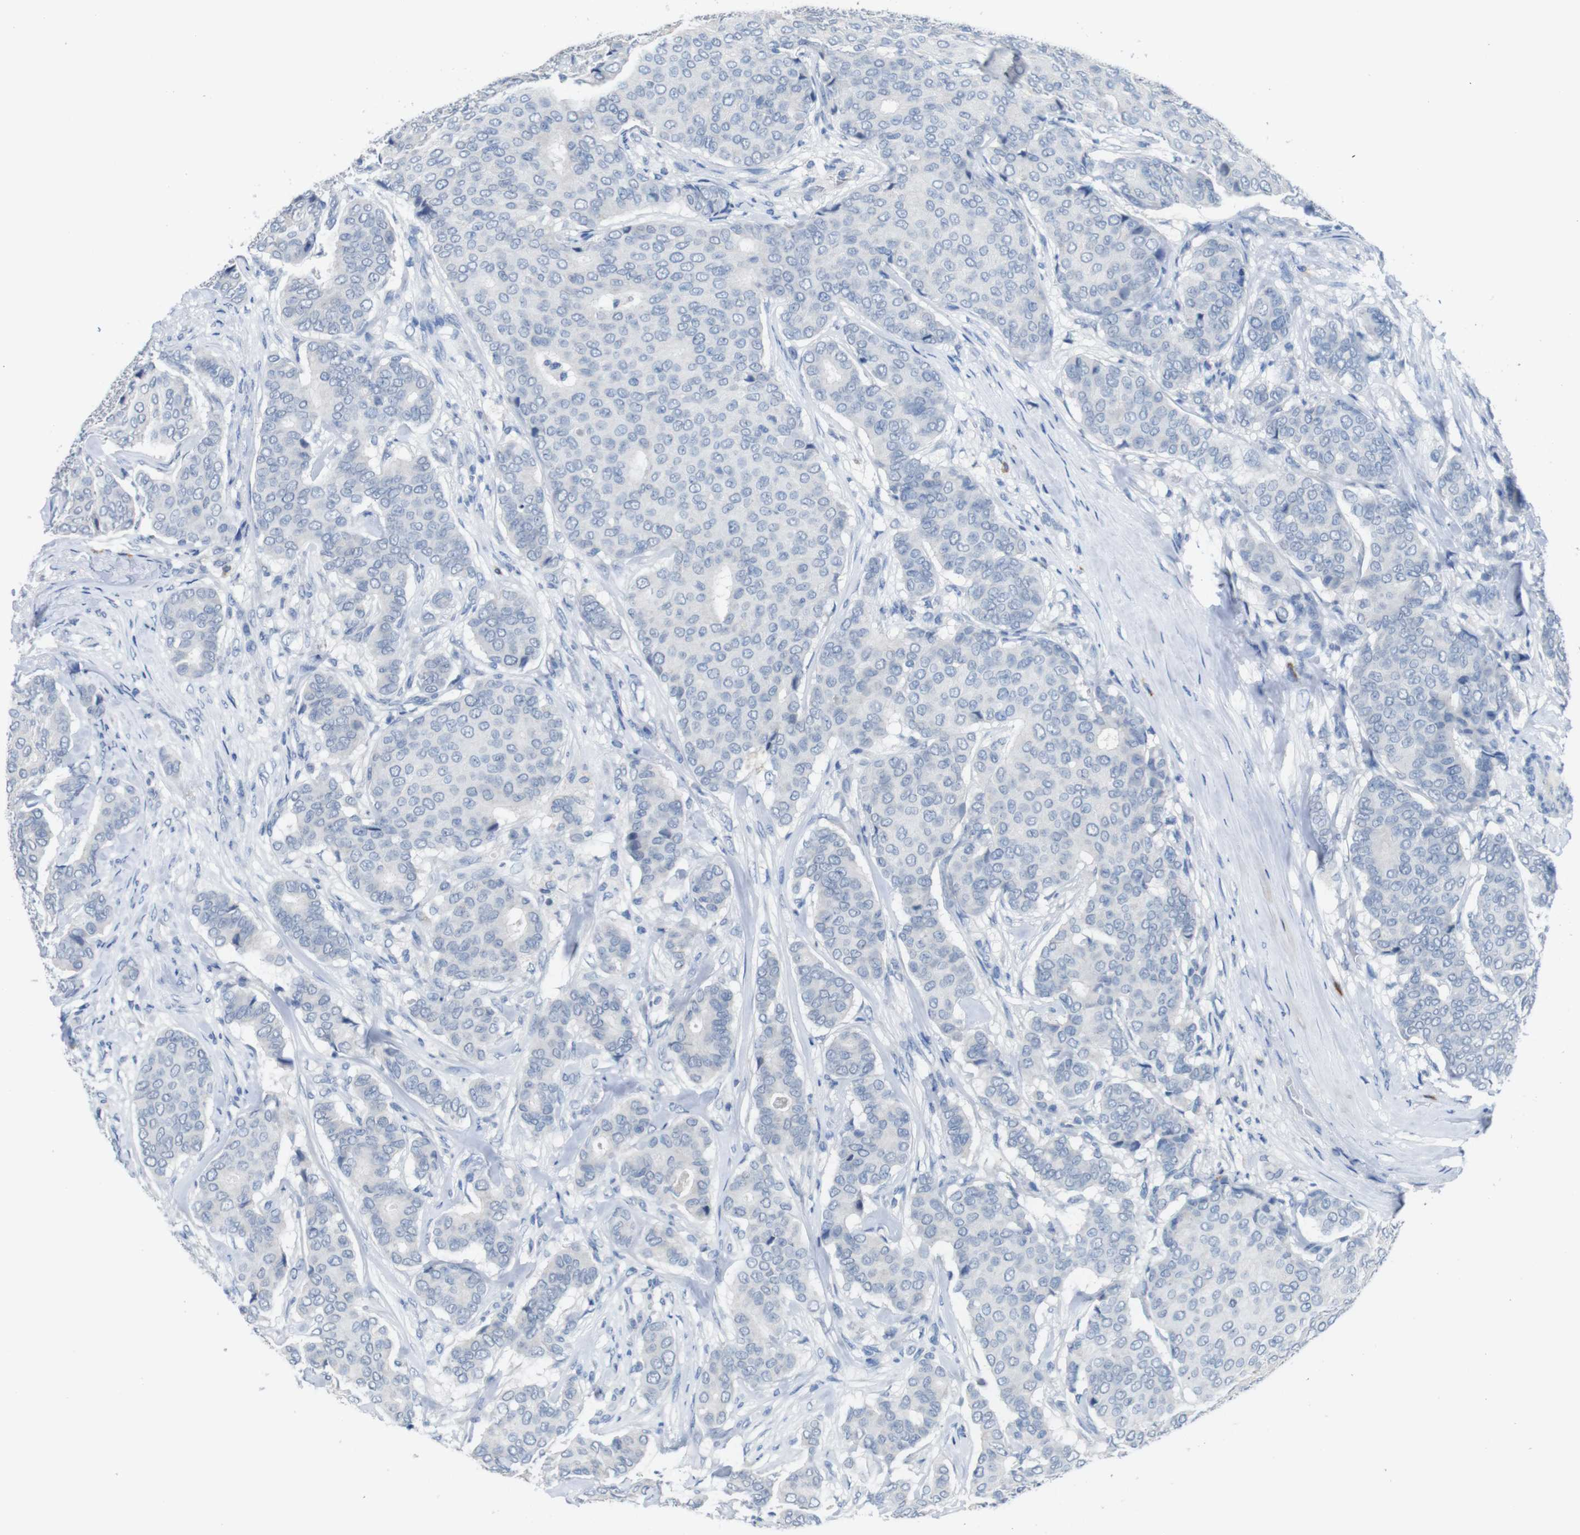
{"staining": {"intensity": "negative", "quantity": "none", "location": "none"}, "tissue": "breast cancer", "cell_type": "Tumor cells", "image_type": "cancer", "snomed": [{"axis": "morphology", "description": "Duct carcinoma"}, {"axis": "topography", "description": "Breast"}], "caption": "Invasive ductal carcinoma (breast) stained for a protein using IHC demonstrates no staining tumor cells.", "gene": "SLC2A8", "patient": {"sex": "female", "age": 75}}